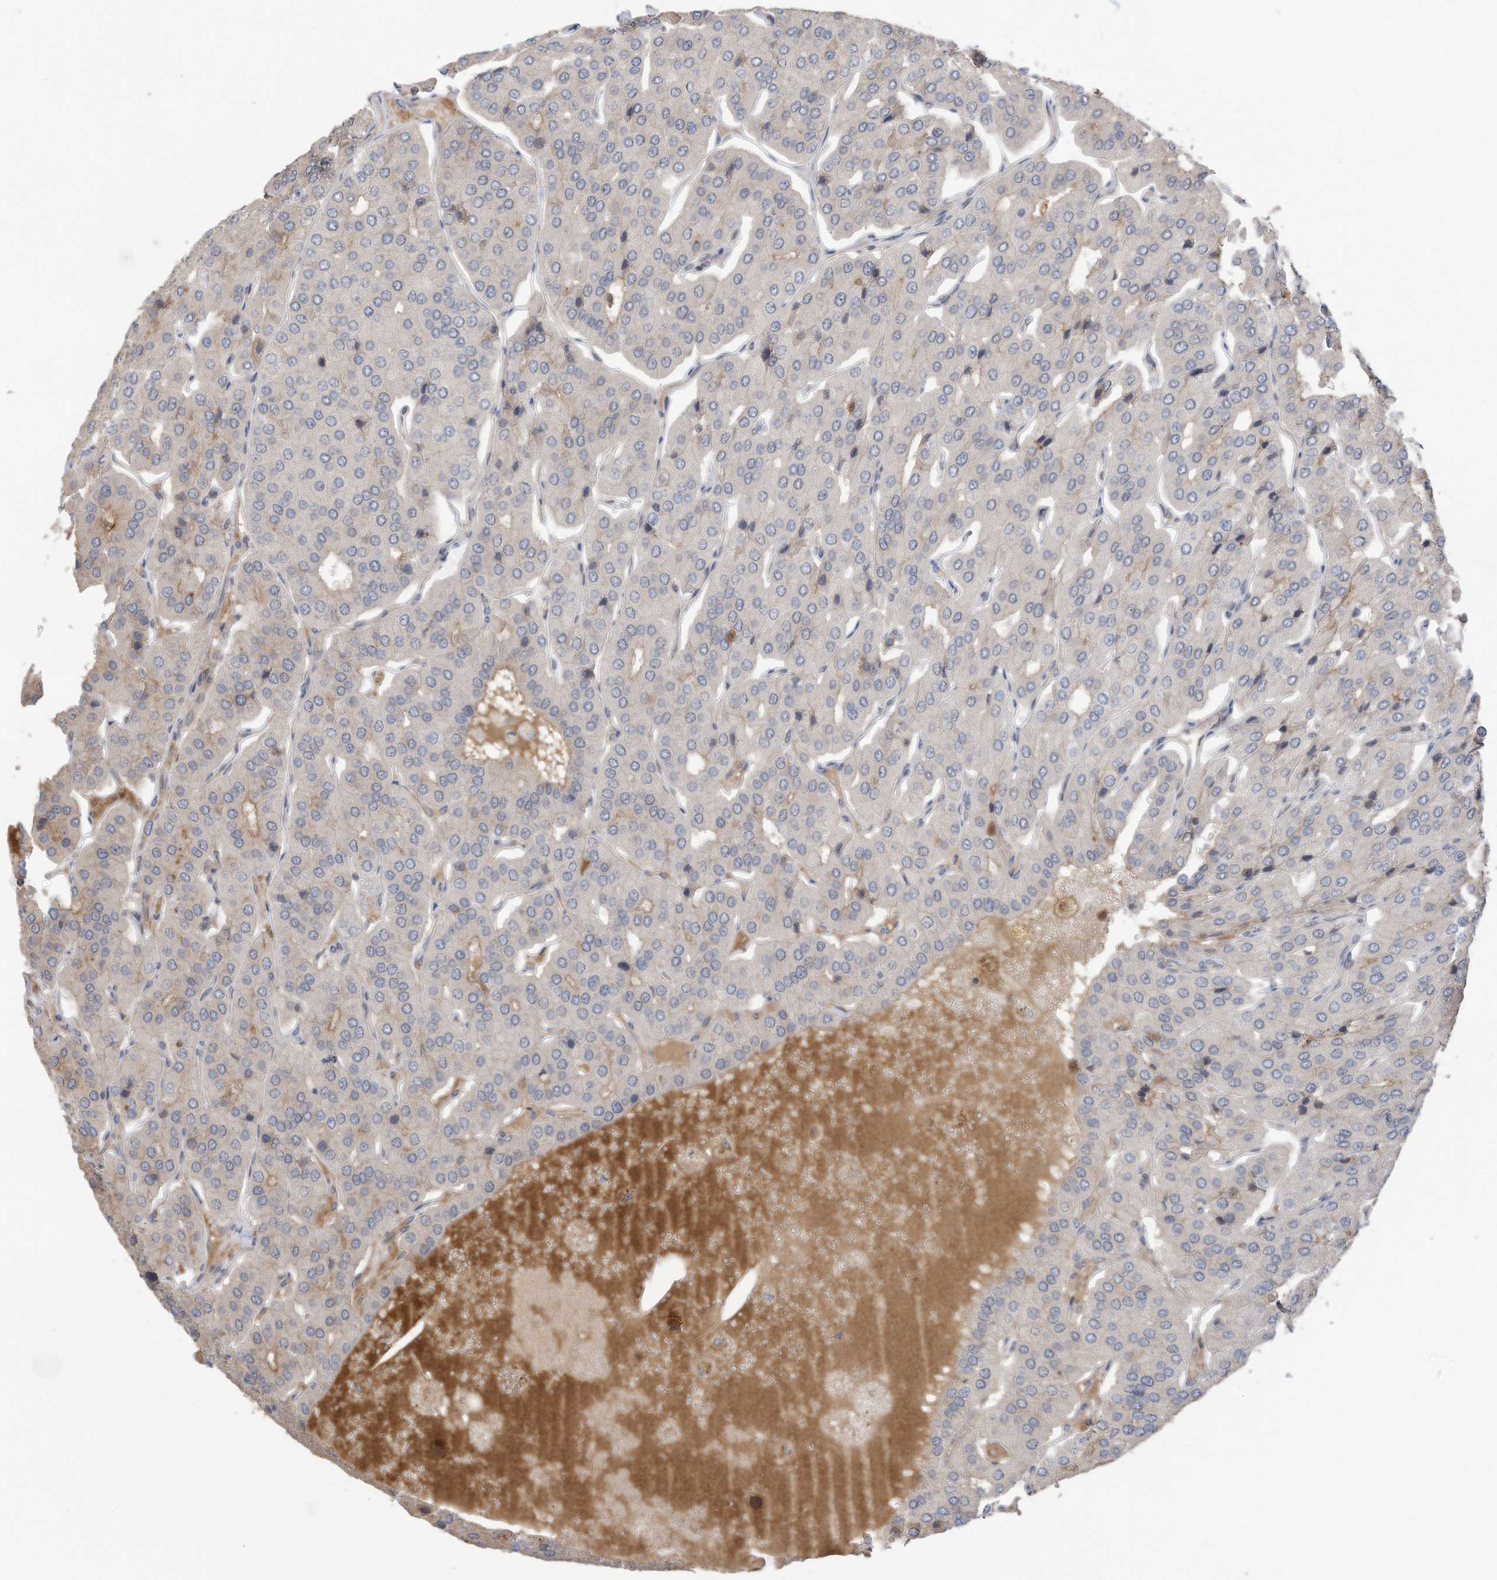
{"staining": {"intensity": "negative", "quantity": "none", "location": "none"}, "tissue": "parathyroid gland", "cell_type": "Glandular cells", "image_type": "normal", "snomed": [{"axis": "morphology", "description": "Normal tissue, NOS"}, {"axis": "morphology", "description": "Adenoma, NOS"}, {"axis": "topography", "description": "Parathyroid gland"}], "caption": "Histopathology image shows no protein expression in glandular cells of normal parathyroid gland.", "gene": "REC8", "patient": {"sex": "female", "age": 86}}